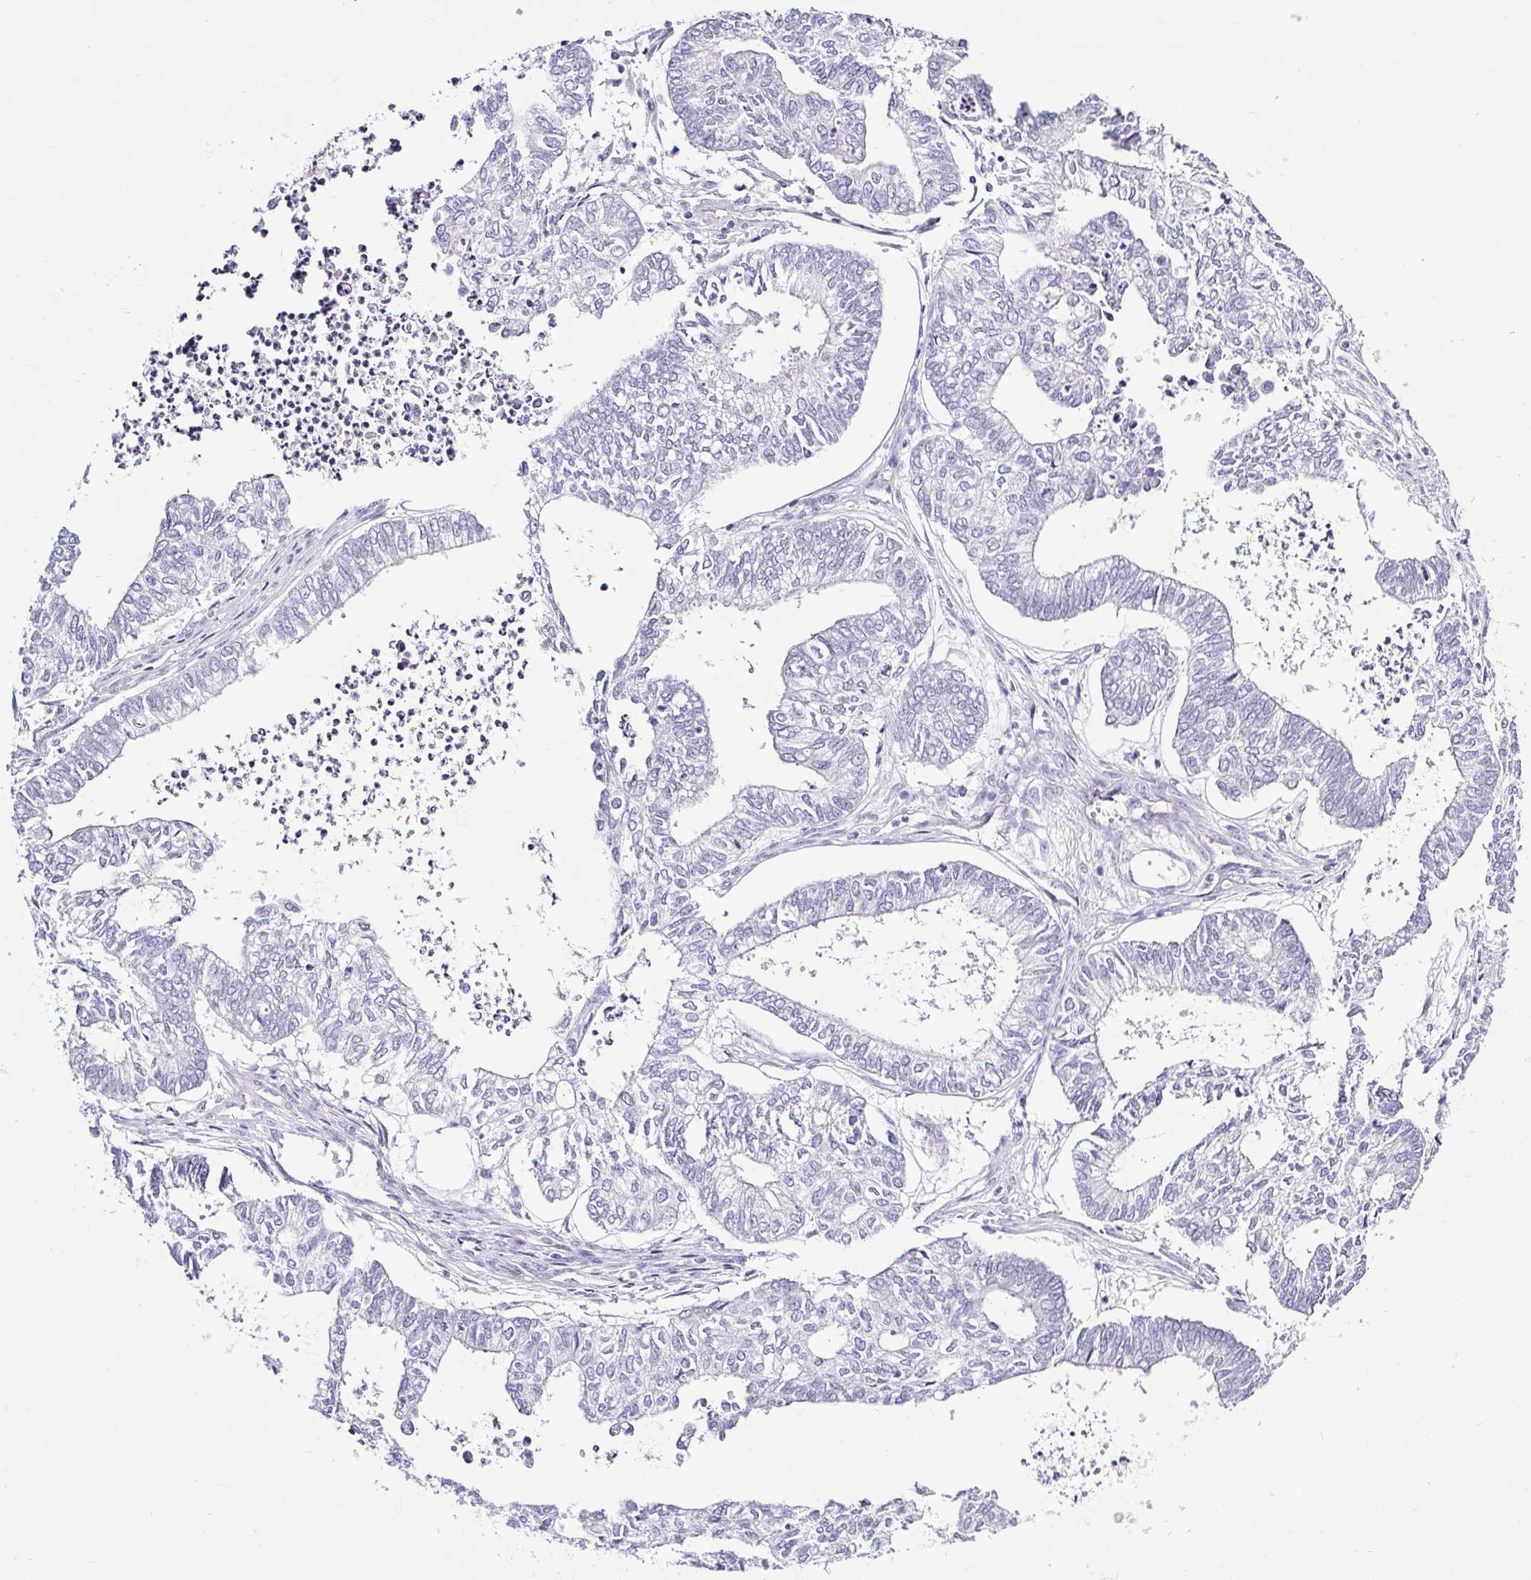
{"staining": {"intensity": "negative", "quantity": "none", "location": "none"}, "tissue": "ovarian cancer", "cell_type": "Tumor cells", "image_type": "cancer", "snomed": [{"axis": "morphology", "description": "Carcinoma, endometroid"}, {"axis": "topography", "description": "Ovary"}], "caption": "Ovarian cancer was stained to show a protein in brown. There is no significant expression in tumor cells.", "gene": "BCAS1", "patient": {"sex": "female", "age": 64}}